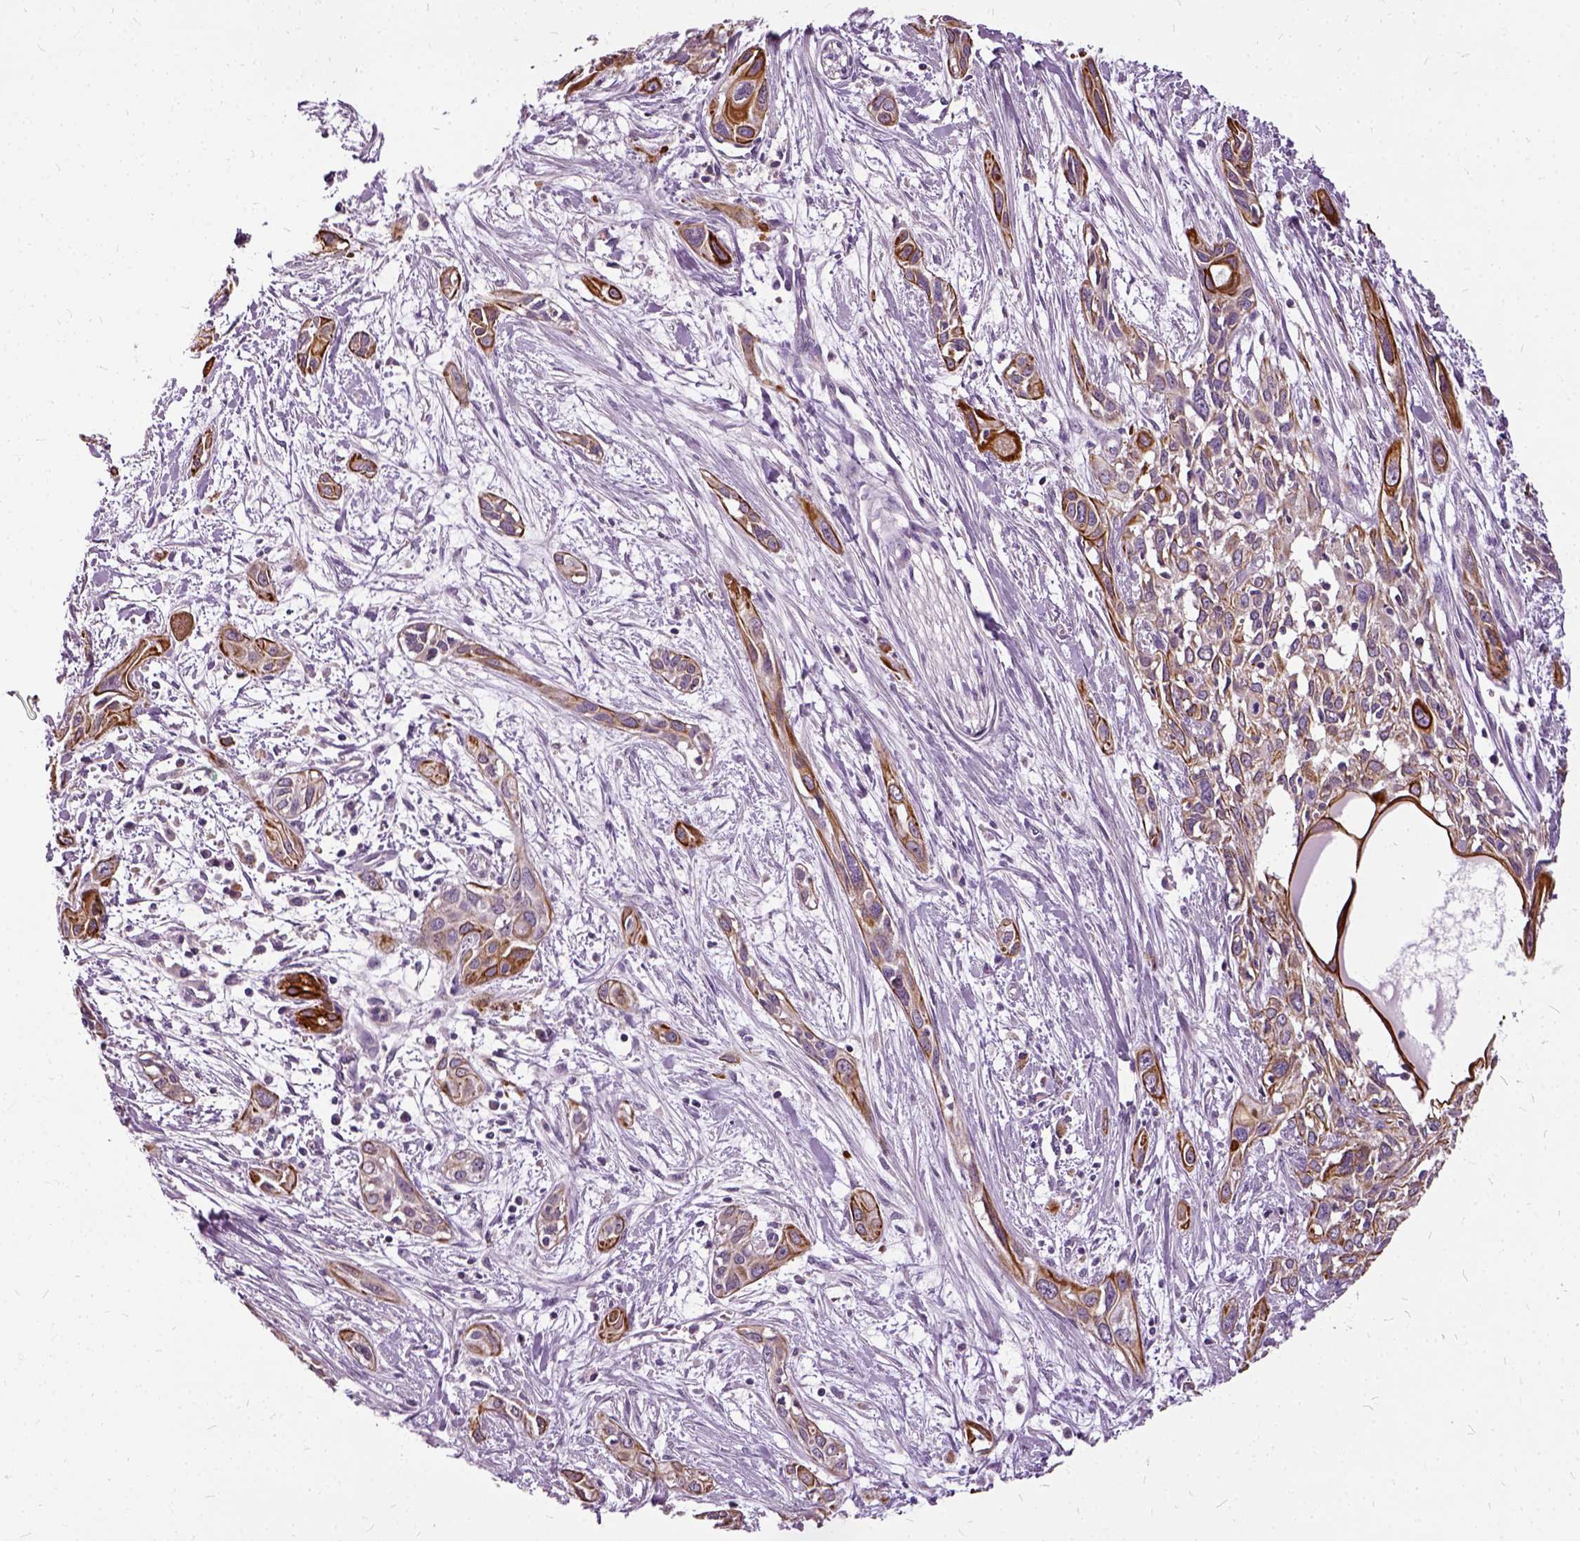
{"staining": {"intensity": "moderate", "quantity": ">75%", "location": "cytoplasmic/membranous"}, "tissue": "pancreatic cancer", "cell_type": "Tumor cells", "image_type": "cancer", "snomed": [{"axis": "morphology", "description": "Adenocarcinoma, NOS"}, {"axis": "topography", "description": "Pancreas"}], "caption": "A brown stain shows moderate cytoplasmic/membranous positivity of a protein in pancreatic adenocarcinoma tumor cells.", "gene": "ILRUN", "patient": {"sex": "female", "age": 55}}